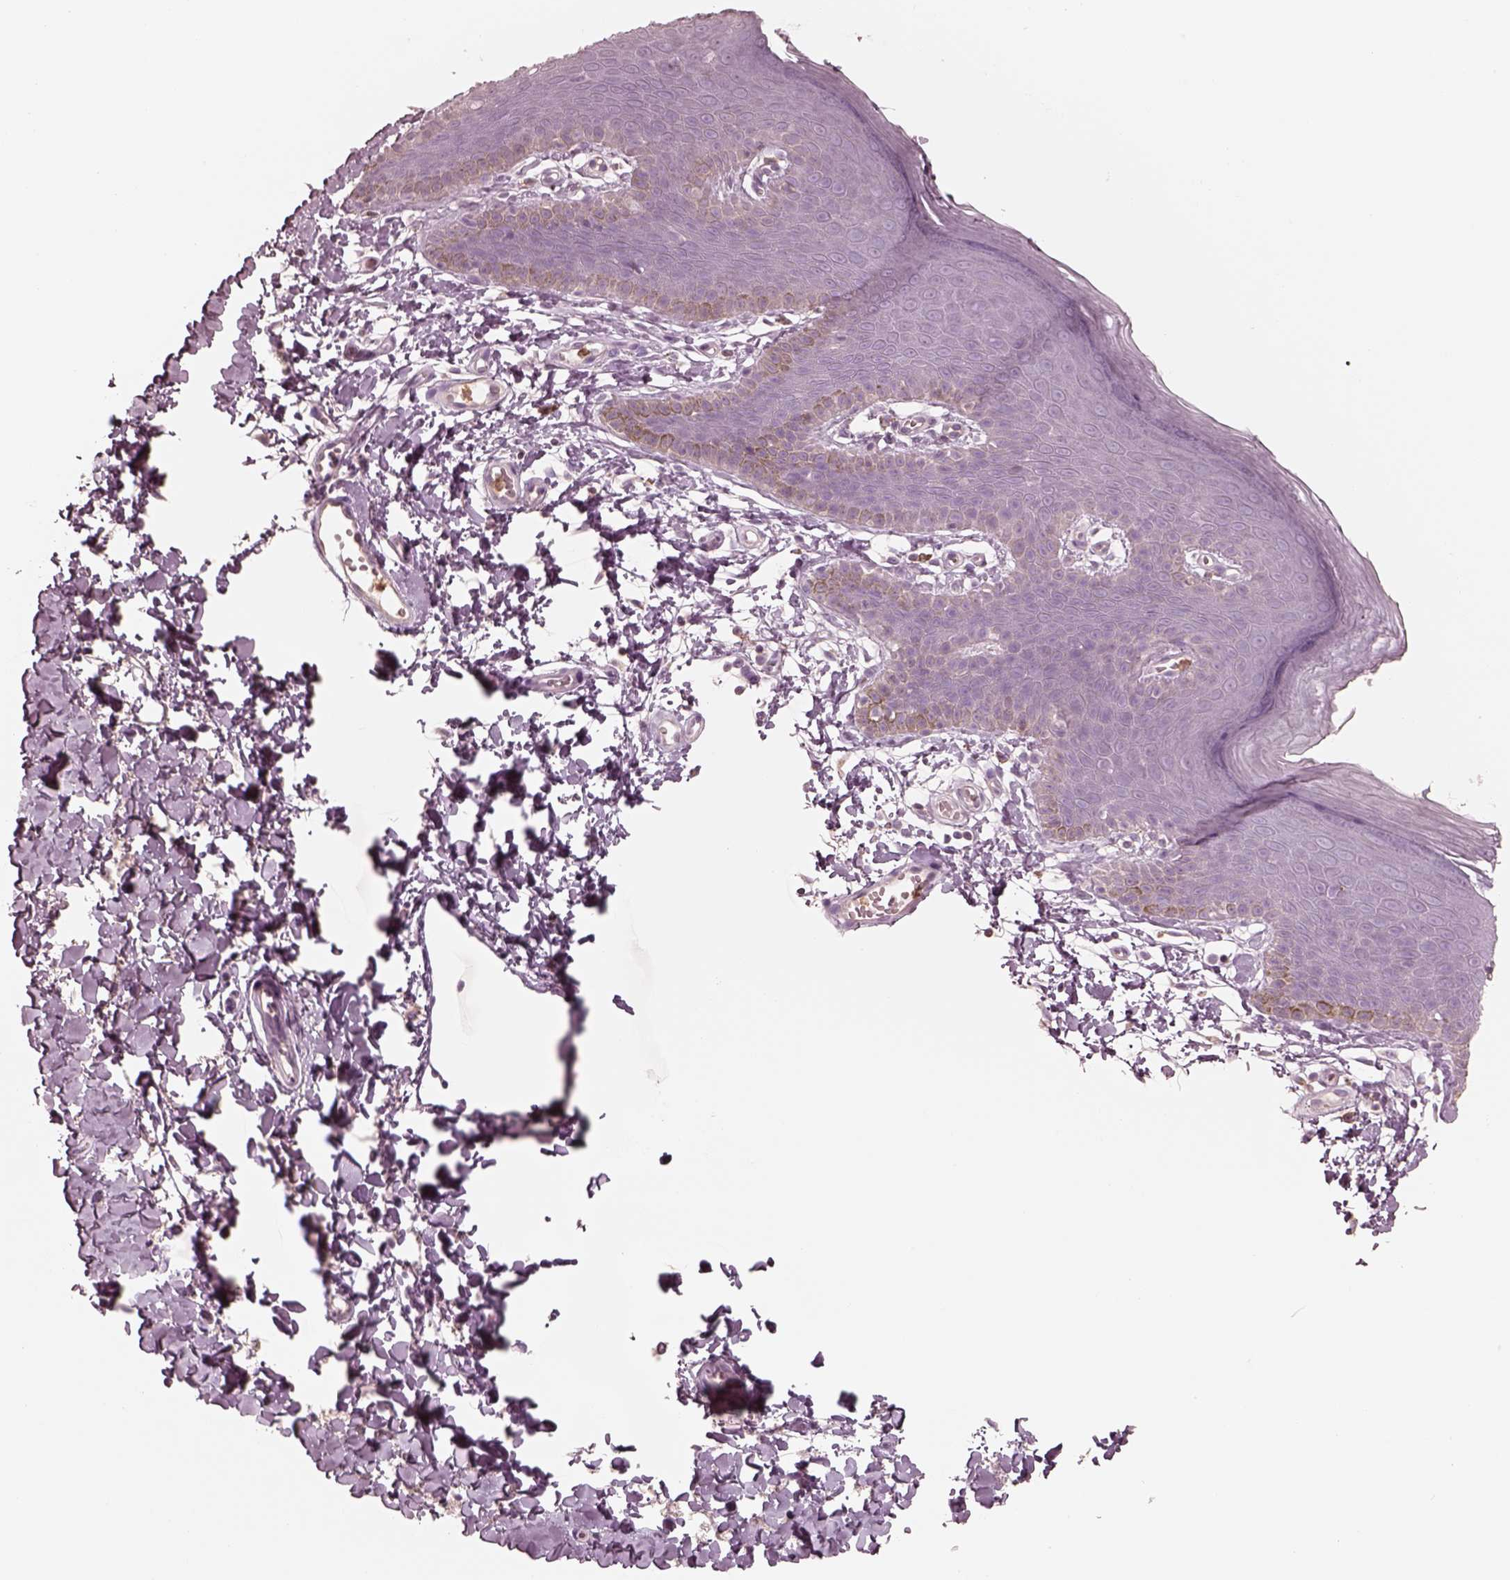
{"staining": {"intensity": "negative", "quantity": "none", "location": "none"}, "tissue": "skin", "cell_type": "Epidermal cells", "image_type": "normal", "snomed": [{"axis": "morphology", "description": "Normal tissue, NOS"}, {"axis": "topography", "description": "Anal"}], "caption": "Image shows no significant protein staining in epidermal cells of benign skin. (Brightfield microscopy of DAB IHC at high magnification).", "gene": "GPRIN1", "patient": {"sex": "male", "age": 53}}